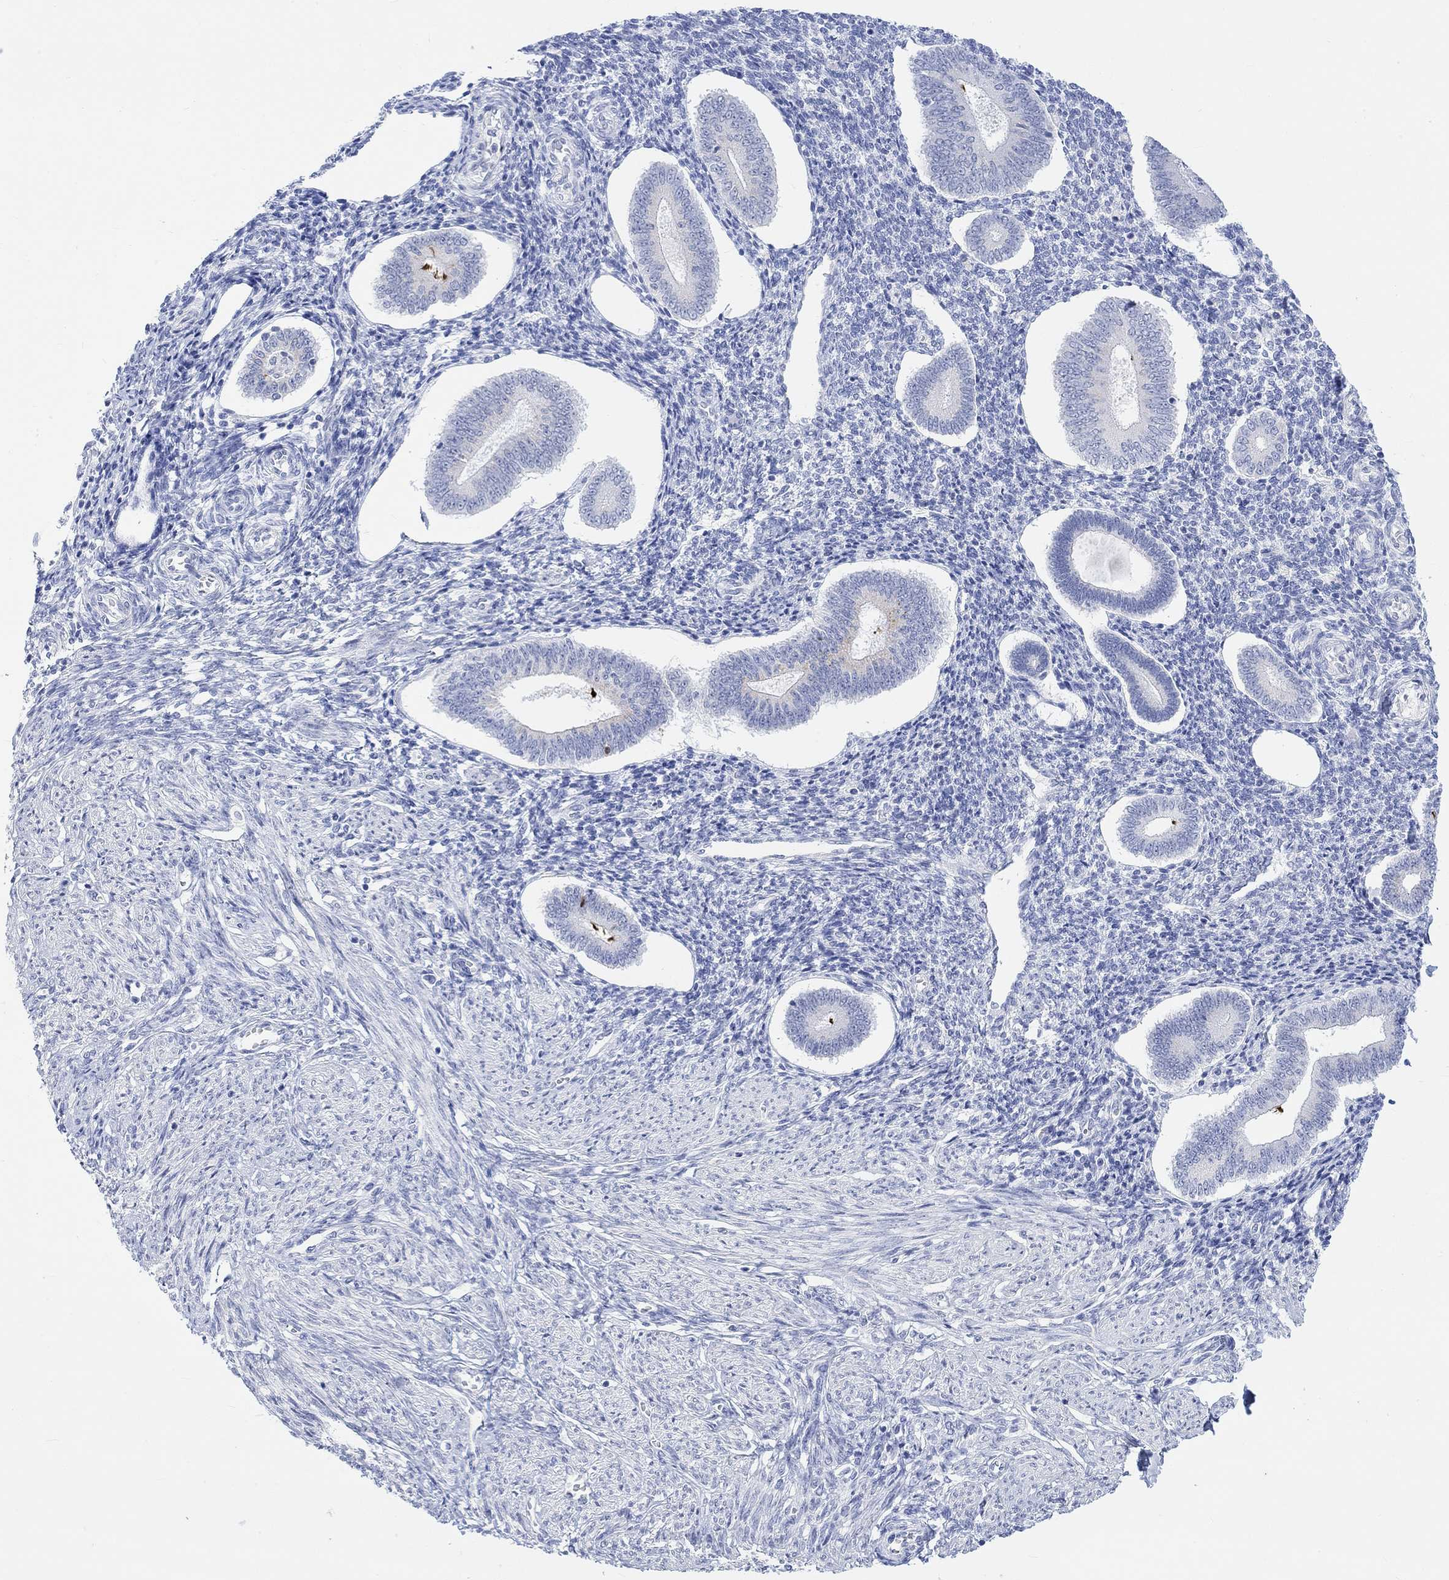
{"staining": {"intensity": "negative", "quantity": "none", "location": "none"}, "tissue": "endometrium", "cell_type": "Cells in endometrial stroma", "image_type": "normal", "snomed": [{"axis": "morphology", "description": "Normal tissue, NOS"}, {"axis": "topography", "description": "Endometrium"}], "caption": "Immunohistochemistry (IHC) of normal endometrium displays no positivity in cells in endometrial stroma.", "gene": "AK8", "patient": {"sex": "female", "age": 40}}